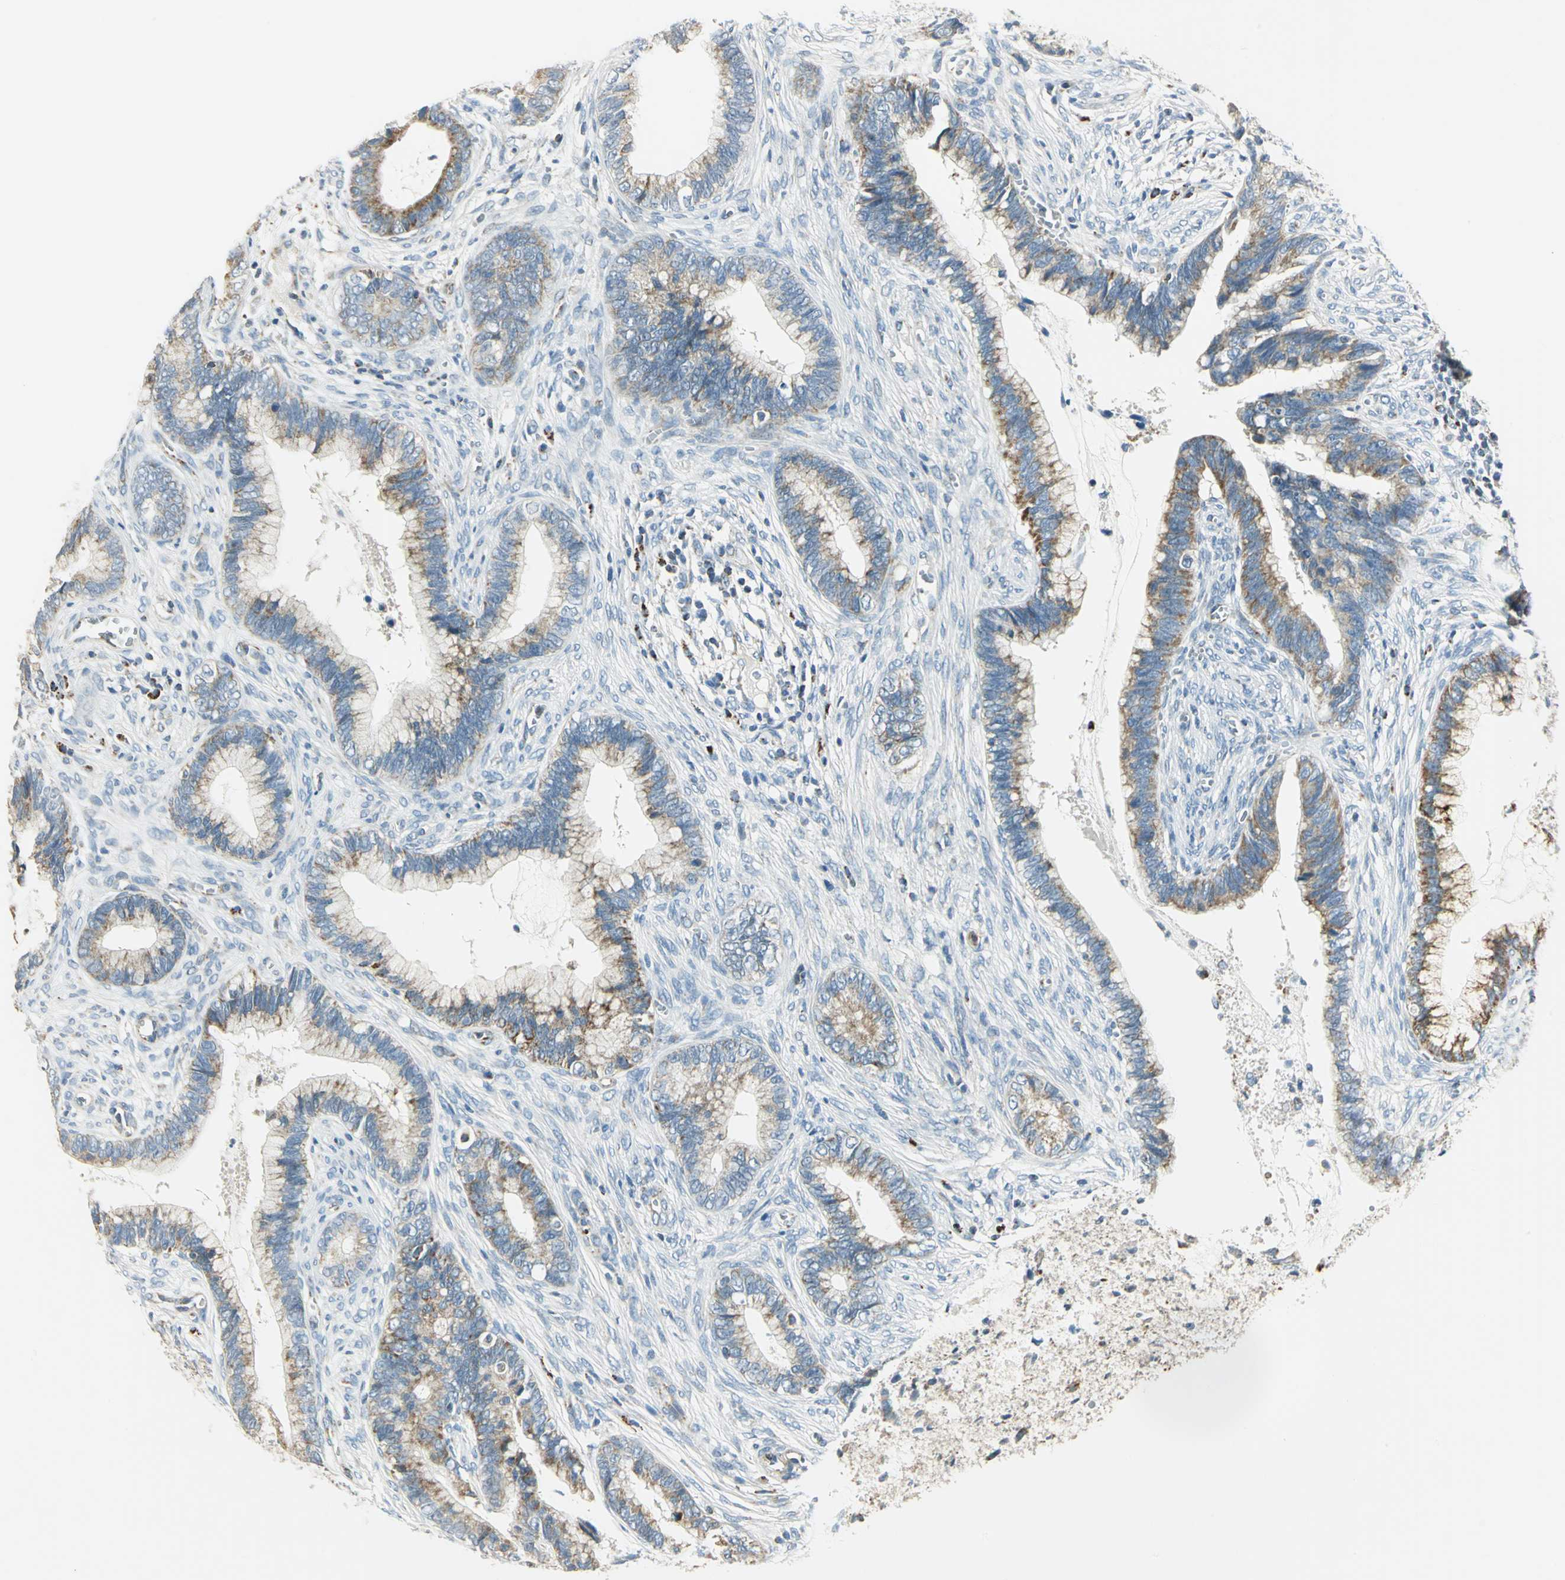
{"staining": {"intensity": "moderate", "quantity": ">75%", "location": "cytoplasmic/membranous"}, "tissue": "cervical cancer", "cell_type": "Tumor cells", "image_type": "cancer", "snomed": [{"axis": "morphology", "description": "Adenocarcinoma, NOS"}, {"axis": "topography", "description": "Cervix"}], "caption": "Immunohistochemical staining of adenocarcinoma (cervical) reveals medium levels of moderate cytoplasmic/membranous positivity in about >75% of tumor cells. The staining was performed using DAB to visualize the protein expression in brown, while the nuclei were stained in blue with hematoxylin (Magnification: 20x).", "gene": "ACADM", "patient": {"sex": "female", "age": 44}}